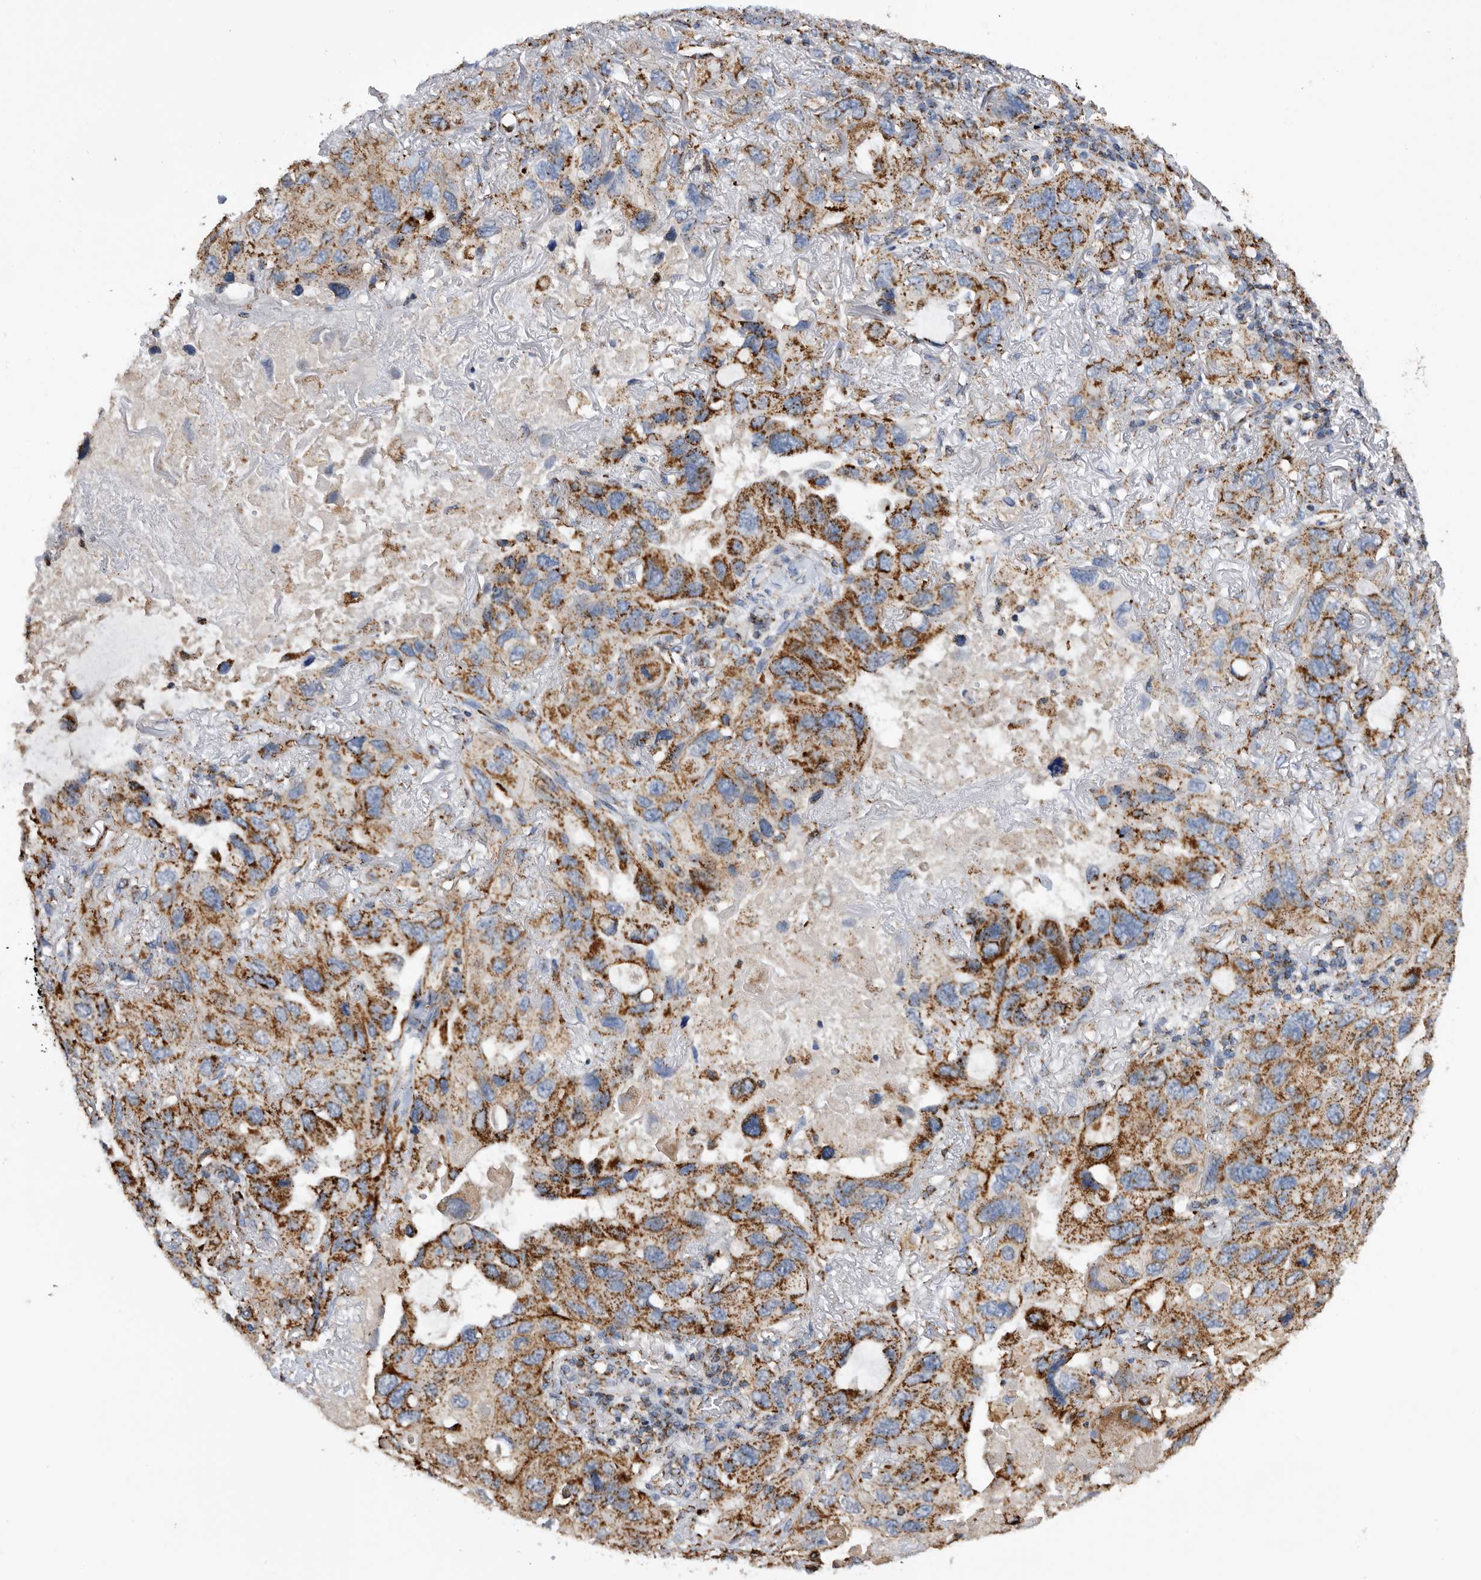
{"staining": {"intensity": "strong", "quantity": ">75%", "location": "cytoplasmic/membranous"}, "tissue": "lung cancer", "cell_type": "Tumor cells", "image_type": "cancer", "snomed": [{"axis": "morphology", "description": "Squamous cell carcinoma, NOS"}, {"axis": "topography", "description": "Lung"}], "caption": "Brown immunohistochemical staining in lung cancer (squamous cell carcinoma) displays strong cytoplasmic/membranous expression in about >75% of tumor cells. (Stains: DAB in brown, nuclei in blue, Microscopy: brightfield microscopy at high magnification).", "gene": "WFDC1", "patient": {"sex": "female", "age": 73}}